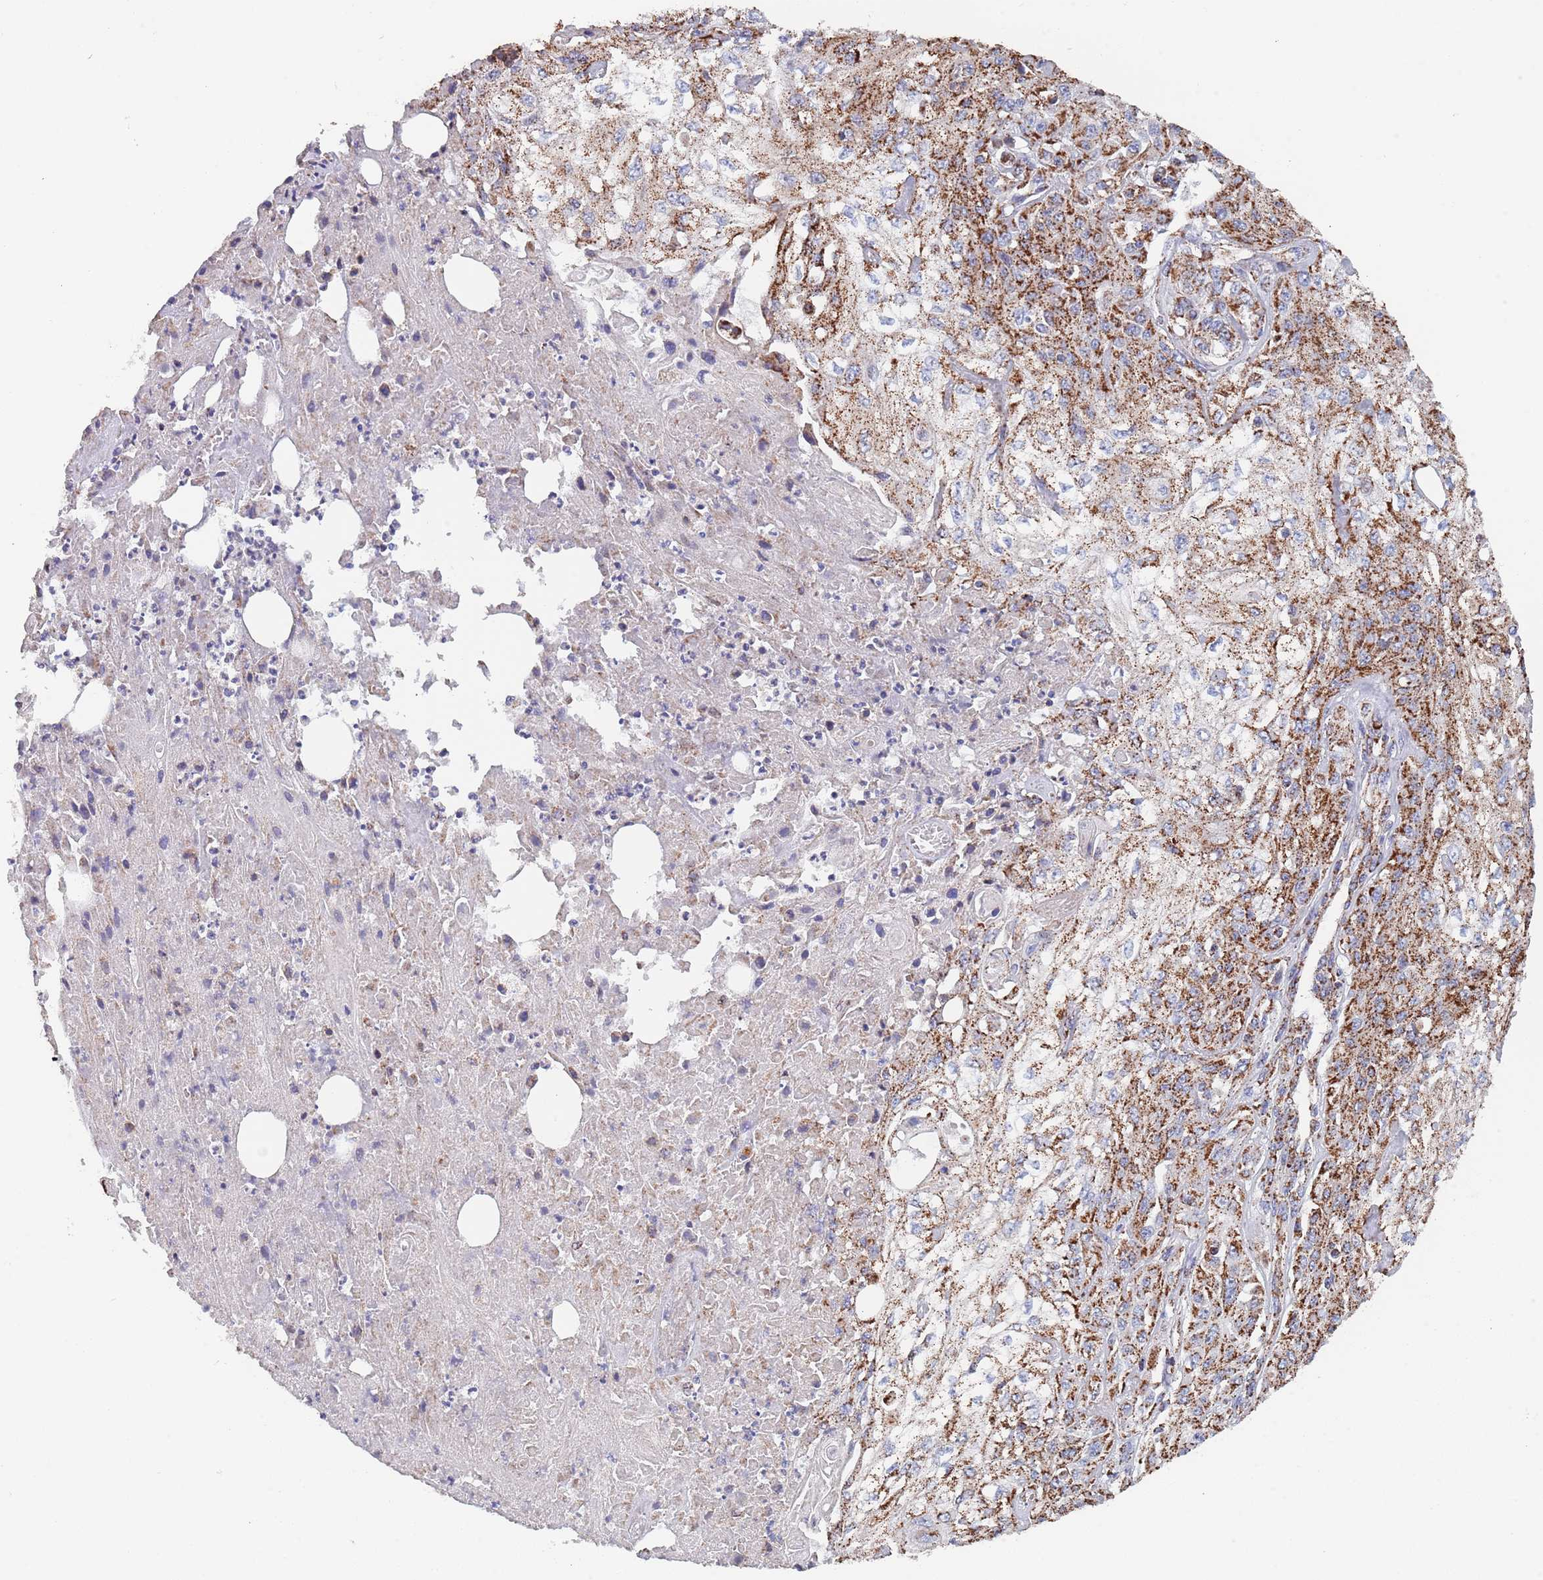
{"staining": {"intensity": "strong", "quantity": ">75%", "location": "cytoplasmic/membranous"}, "tissue": "skin cancer", "cell_type": "Tumor cells", "image_type": "cancer", "snomed": [{"axis": "morphology", "description": "Squamous cell carcinoma, NOS"}, {"axis": "morphology", "description": "Squamous cell carcinoma, metastatic, NOS"}, {"axis": "topography", "description": "Skin"}, {"axis": "topography", "description": "Lymph node"}], "caption": "IHC histopathology image of skin cancer stained for a protein (brown), which reveals high levels of strong cytoplasmic/membranous staining in approximately >75% of tumor cells.", "gene": "PGP", "patient": {"sex": "male", "age": 75}}